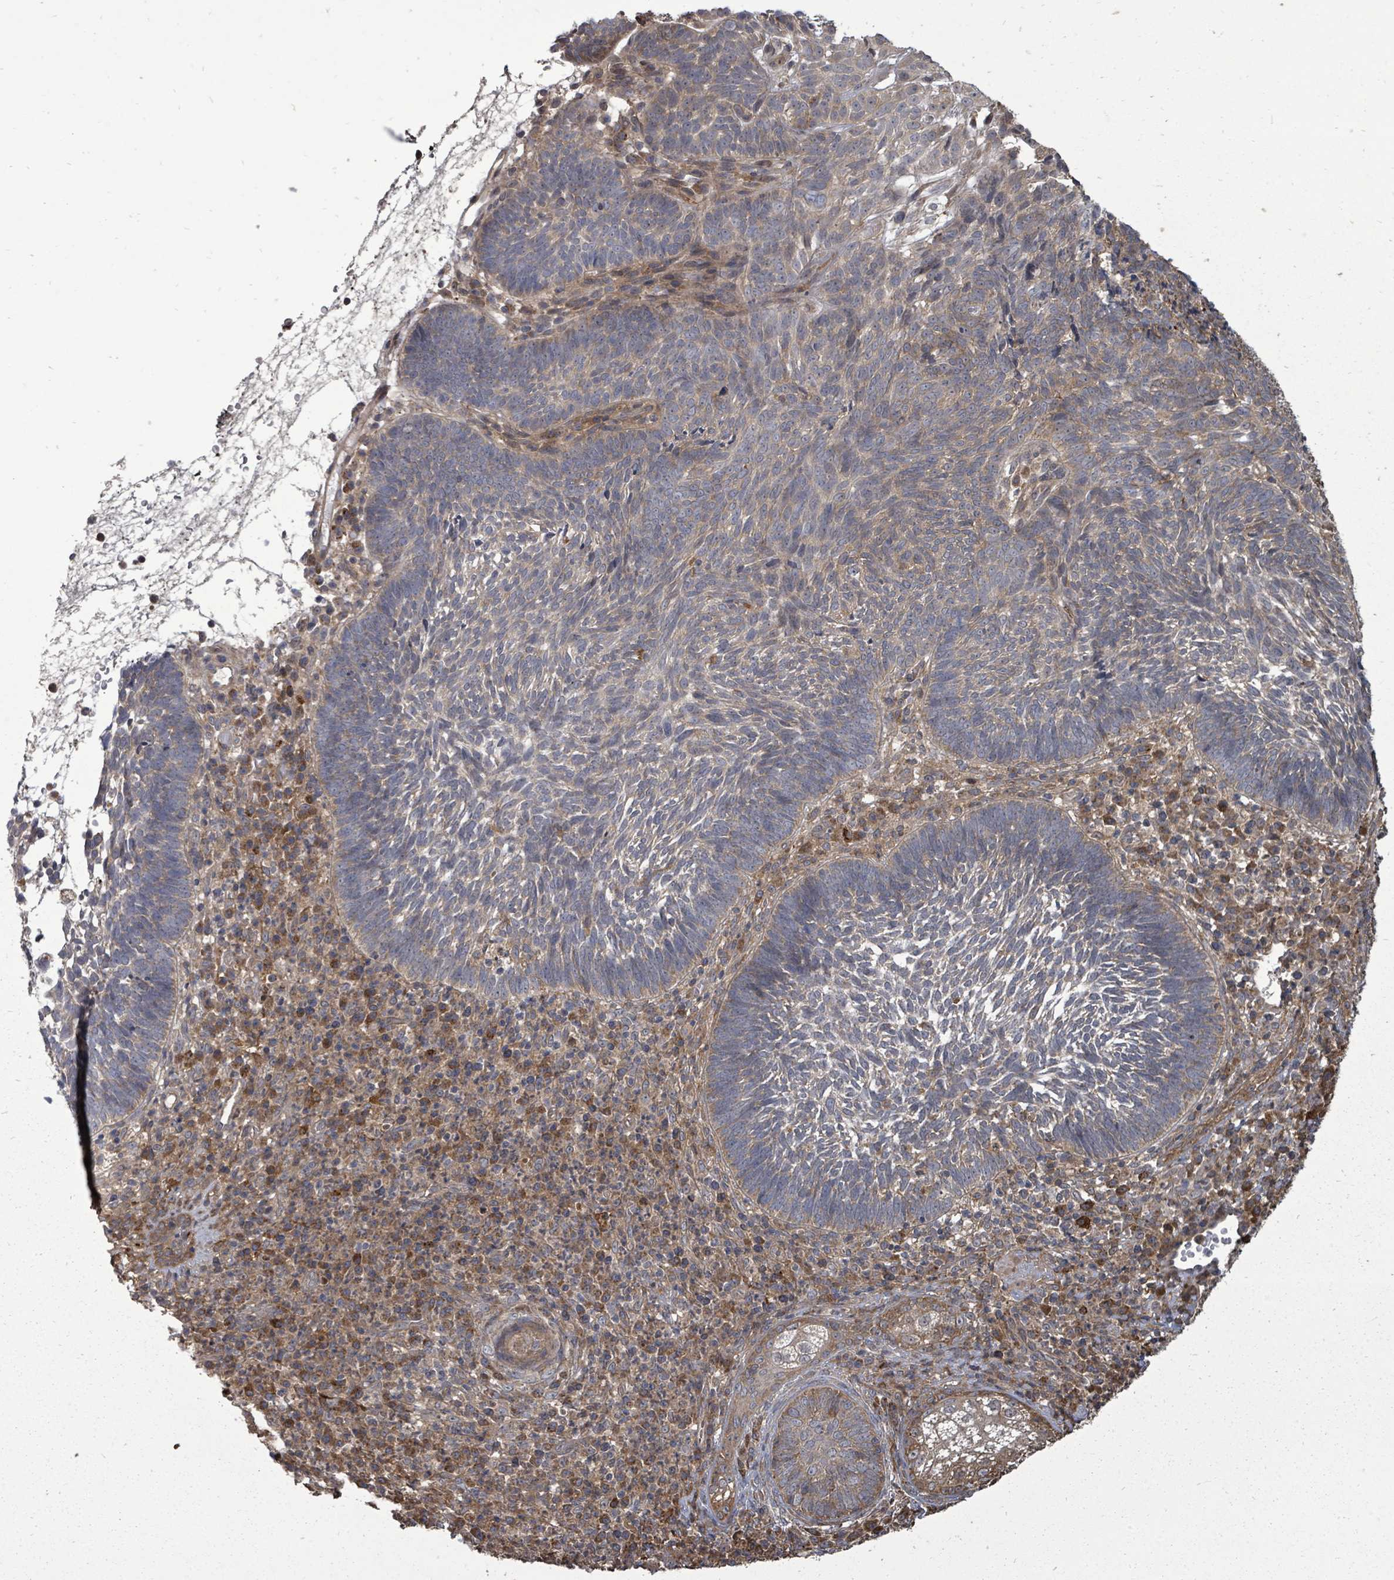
{"staining": {"intensity": "weak", "quantity": "<25%", "location": "cytoplasmic/membranous"}, "tissue": "skin cancer", "cell_type": "Tumor cells", "image_type": "cancer", "snomed": [{"axis": "morphology", "description": "Basal cell carcinoma"}, {"axis": "topography", "description": "Skin"}], "caption": "Immunohistochemistry histopathology image of neoplastic tissue: basal cell carcinoma (skin) stained with DAB shows no significant protein staining in tumor cells. (Stains: DAB (3,3'-diaminobenzidine) immunohistochemistry with hematoxylin counter stain, Microscopy: brightfield microscopy at high magnification).", "gene": "EIF3C", "patient": {"sex": "male", "age": 88}}